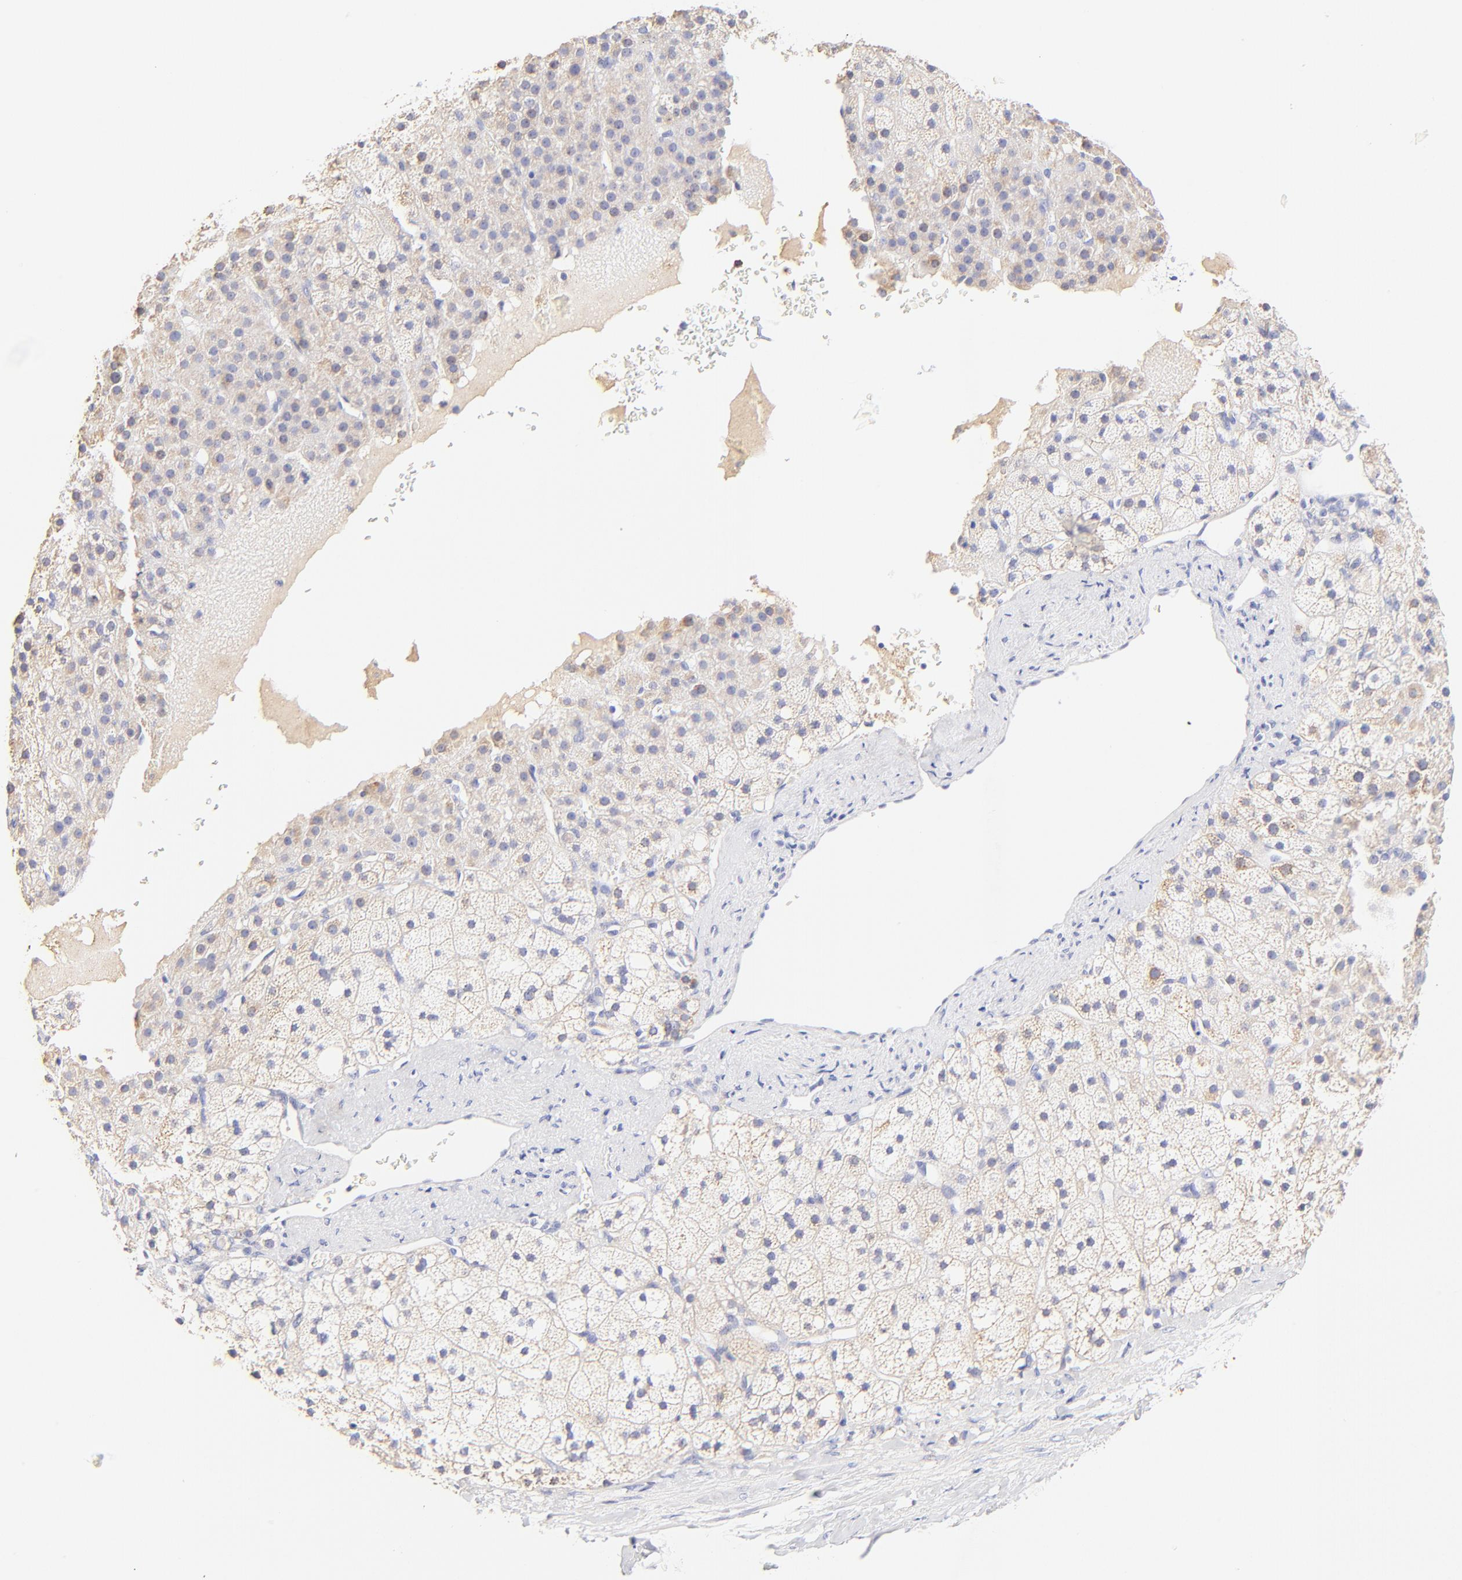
{"staining": {"intensity": "weak", "quantity": ">75%", "location": "cytoplasmic/membranous"}, "tissue": "adrenal gland", "cell_type": "Glandular cells", "image_type": "normal", "snomed": [{"axis": "morphology", "description": "Normal tissue, NOS"}, {"axis": "topography", "description": "Adrenal gland"}], "caption": "DAB immunohistochemical staining of unremarkable adrenal gland exhibits weak cytoplasmic/membranous protein staining in about >75% of glandular cells. The staining was performed using DAB, with brown indicating positive protein expression. Nuclei are stained blue with hematoxylin.", "gene": "ASB9", "patient": {"sex": "male", "age": 35}}